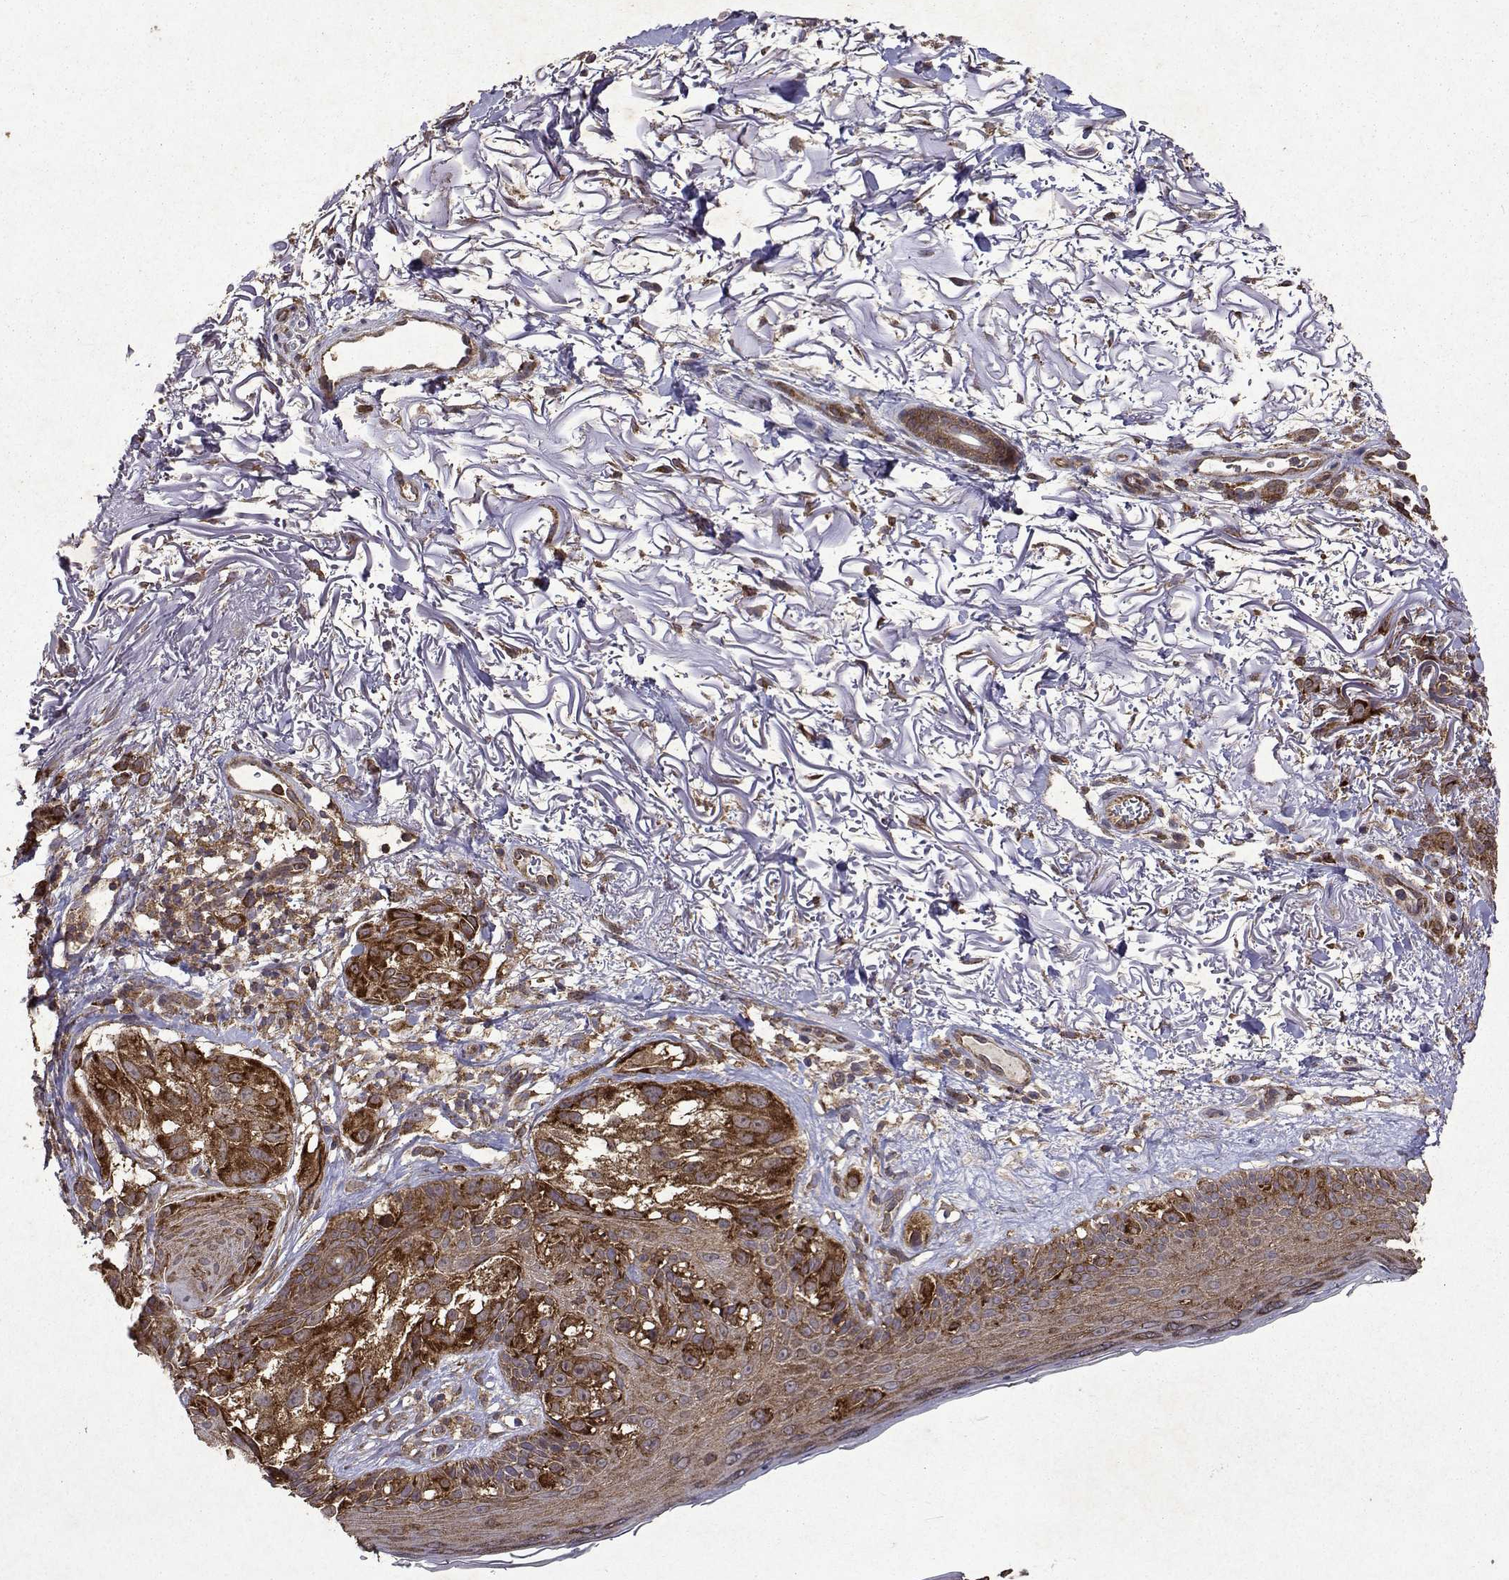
{"staining": {"intensity": "strong", "quantity": ">75%", "location": "cytoplasmic/membranous"}, "tissue": "melanoma", "cell_type": "Tumor cells", "image_type": "cancer", "snomed": [{"axis": "morphology", "description": "Malignant melanoma, NOS"}, {"axis": "topography", "description": "Skin"}], "caption": "Human malignant melanoma stained with a brown dye exhibits strong cytoplasmic/membranous positive positivity in about >75% of tumor cells.", "gene": "TARBP2", "patient": {"sex": "female", "age": 86}}